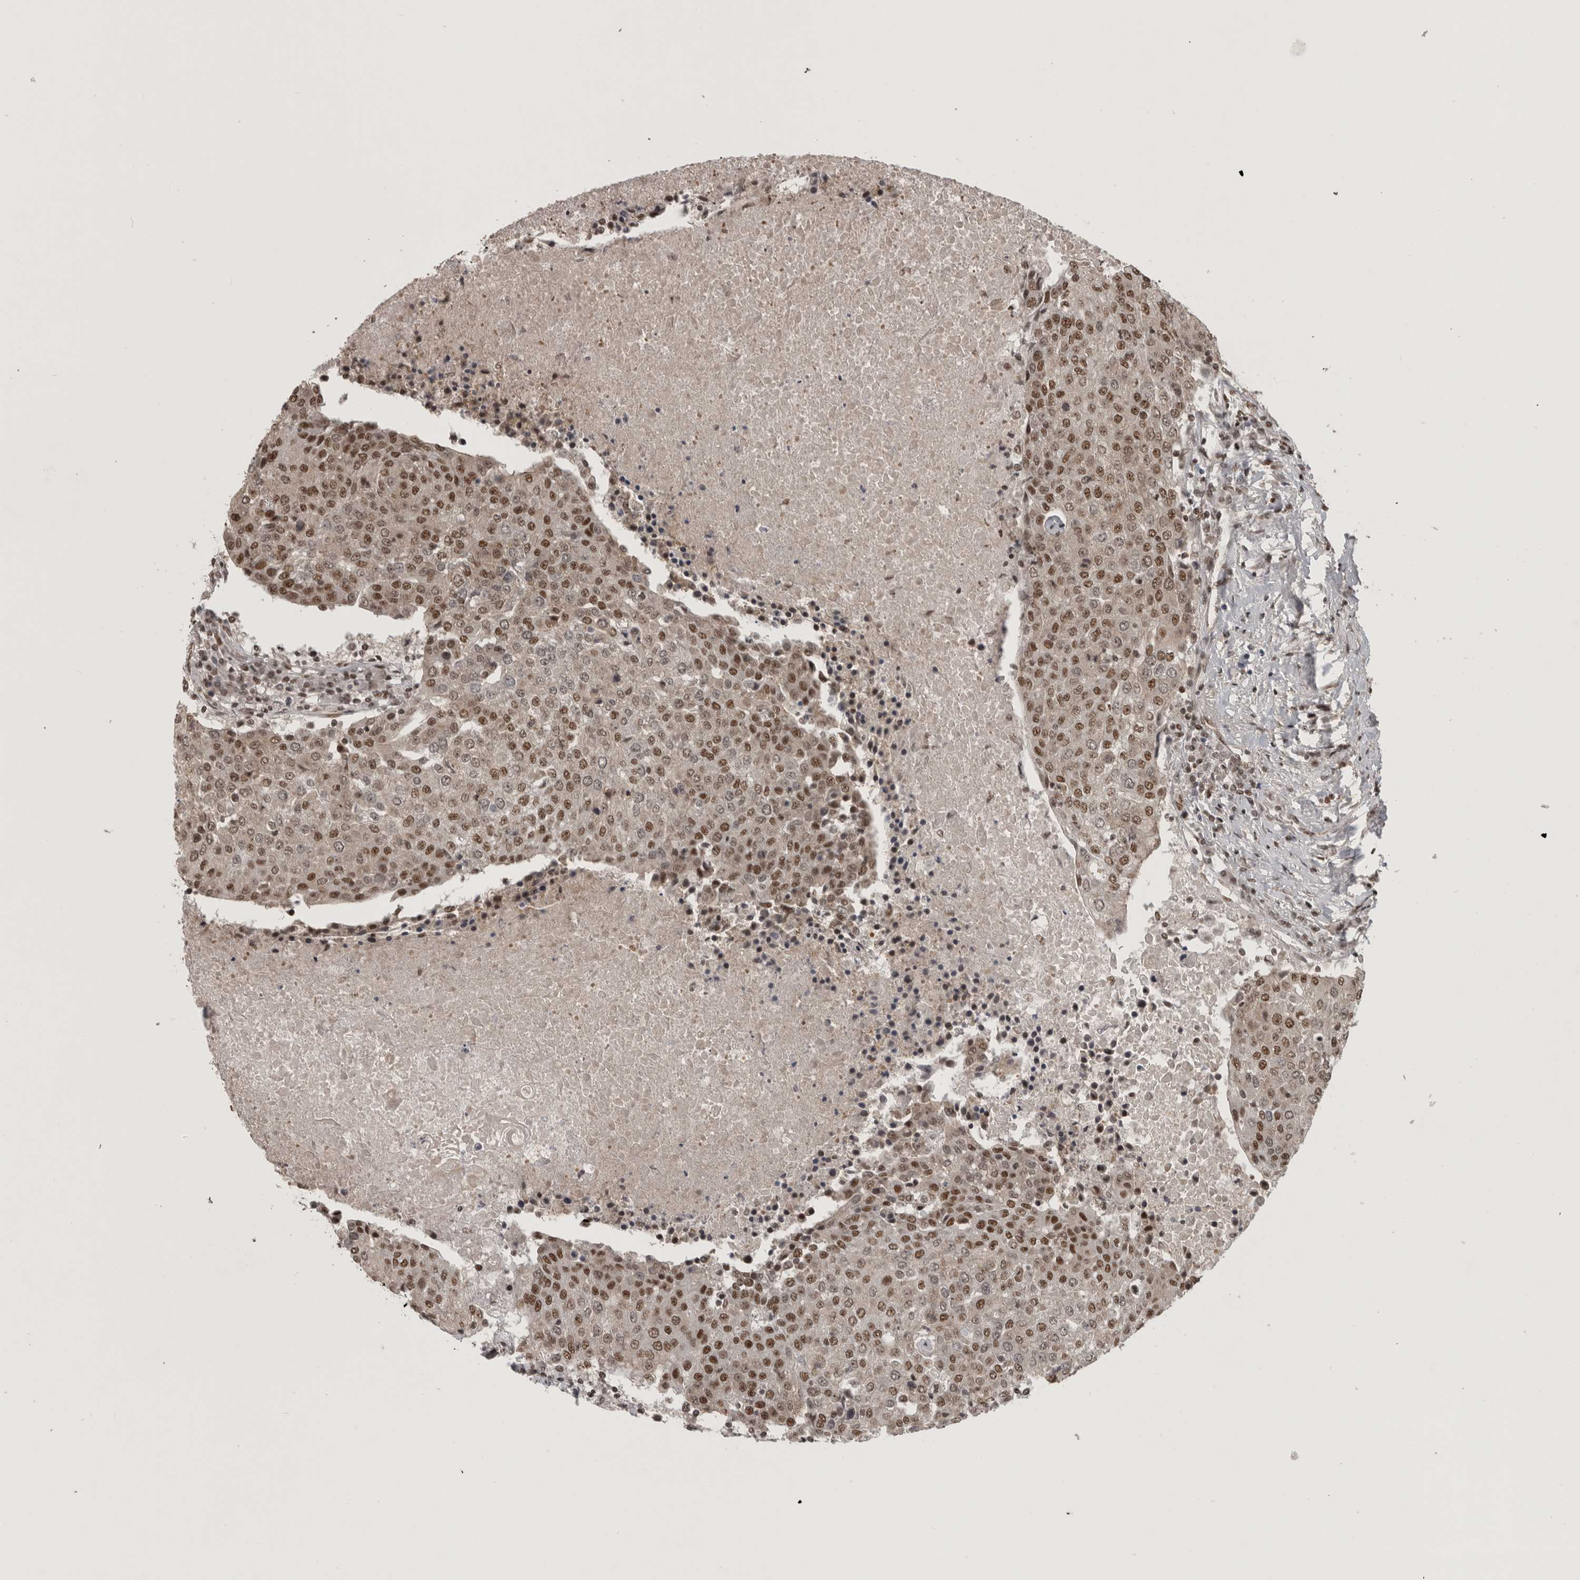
{"staining": {"intensity": "strong", "quantity": ">75%", "location": "nuclear"}, "tissue": "urothelial cancer", "cell_type": "Tumor cells", "image_type": "cancer", "snomed": [{"axis": "morphology", "description": "Urothelial carcinoma, High grade"}, {"axis": "topography", "description": "Urinary bladder"}], "caption": "This image exhibits immunohistochemistry (IHC) staining of urothelial carcinoma (high-grade), with high strong nuclear positivity in about >75% of tumor cells.", "gene": "CBLL1", "patient": {"sex": "female", "age": 85}}